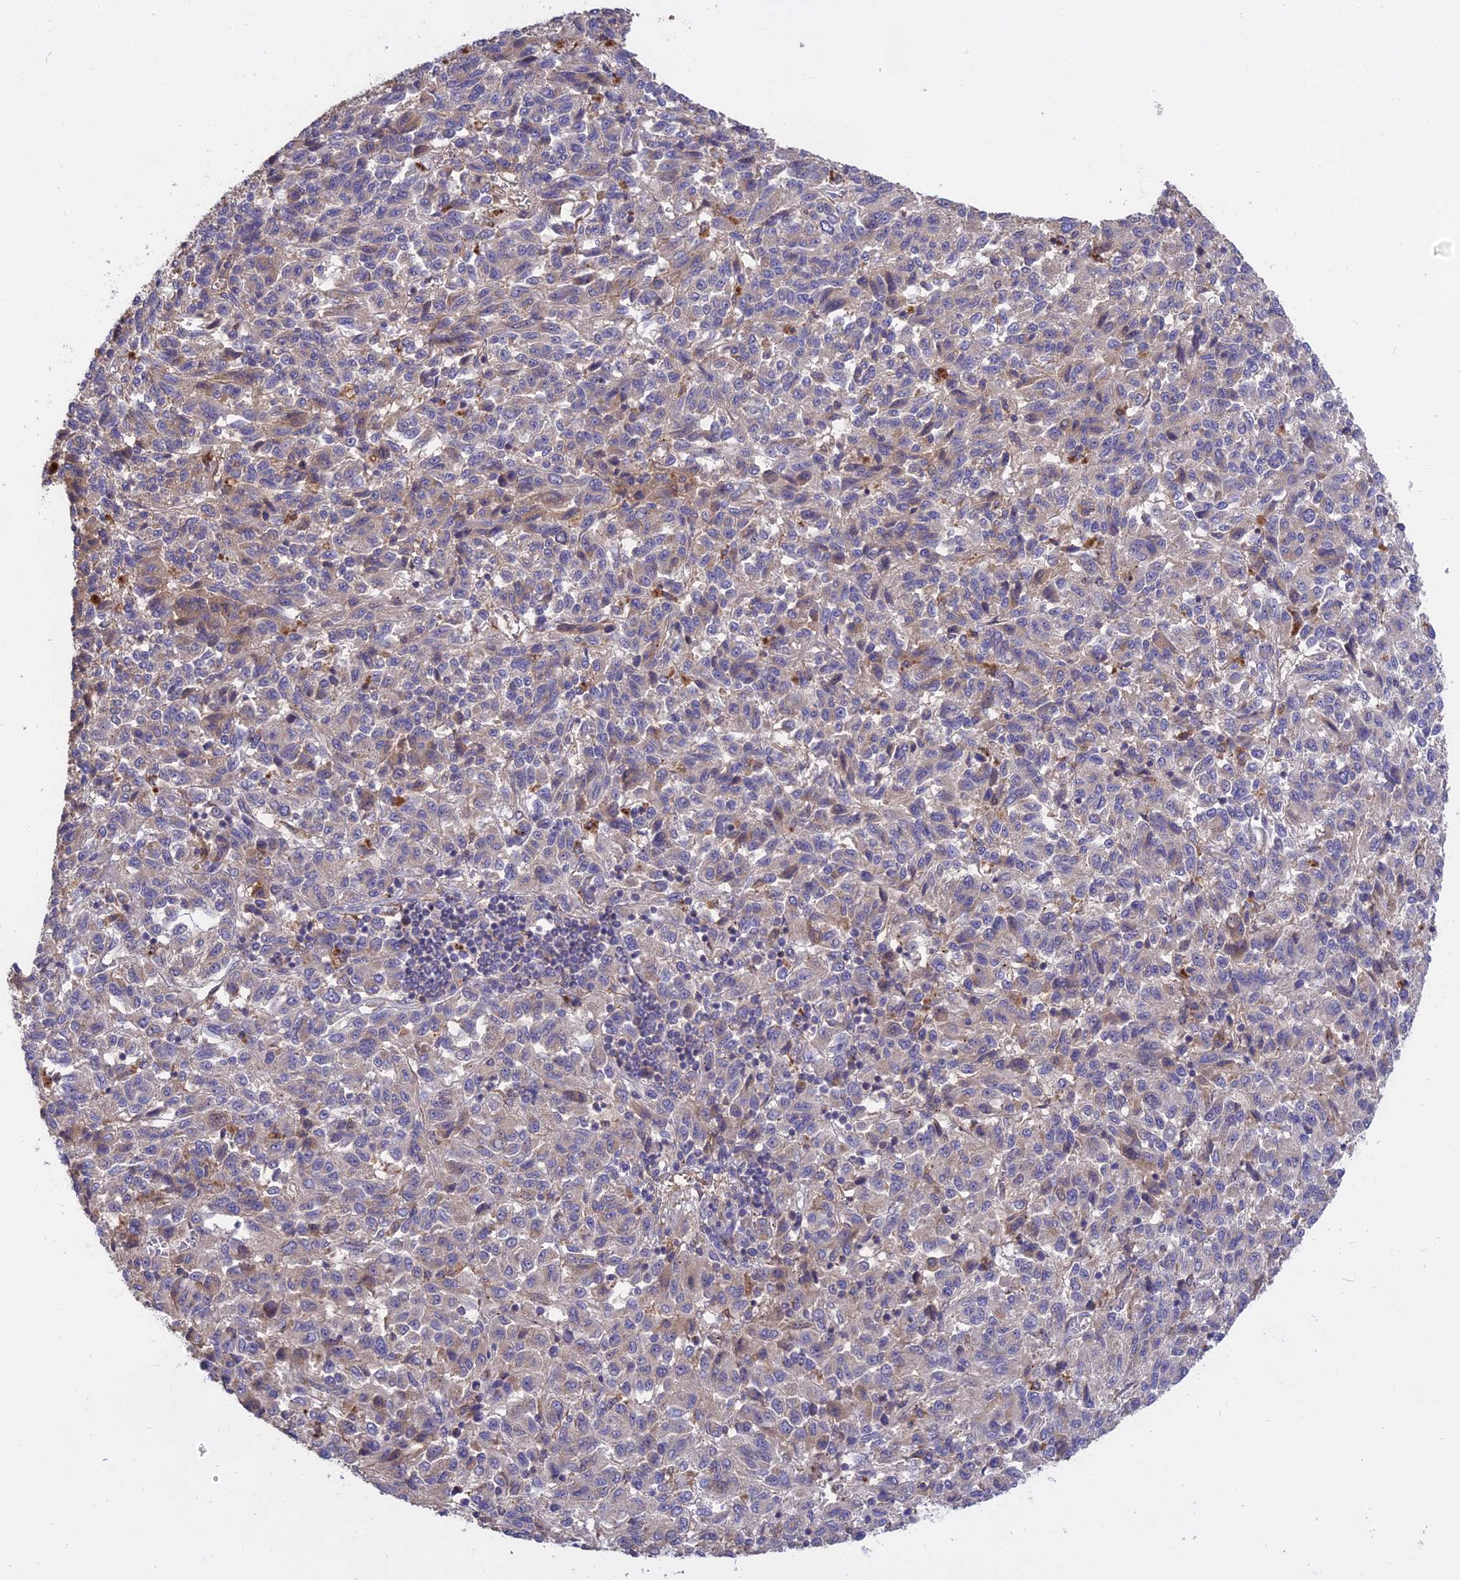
{"staining": {"intensity": "weak", "quantity": "<25%", "location": "cytoplasmic/membranous"}, "tissue": "melanoma", "cell_type": "Tumor cells", "image_type": "cancer", "snomed": [{"axis": "morphology", "description": "Malignant melanoma, Metastatic site"}, {"axis": "topography", "description": "Lung"}], "caption": "Immunohistochemical staining of malignant melanoma (metastatic site) shows no significant expression in tumor cells.", "gene": "NUDT8", "patient": {"sex": "male", "age": 64}}